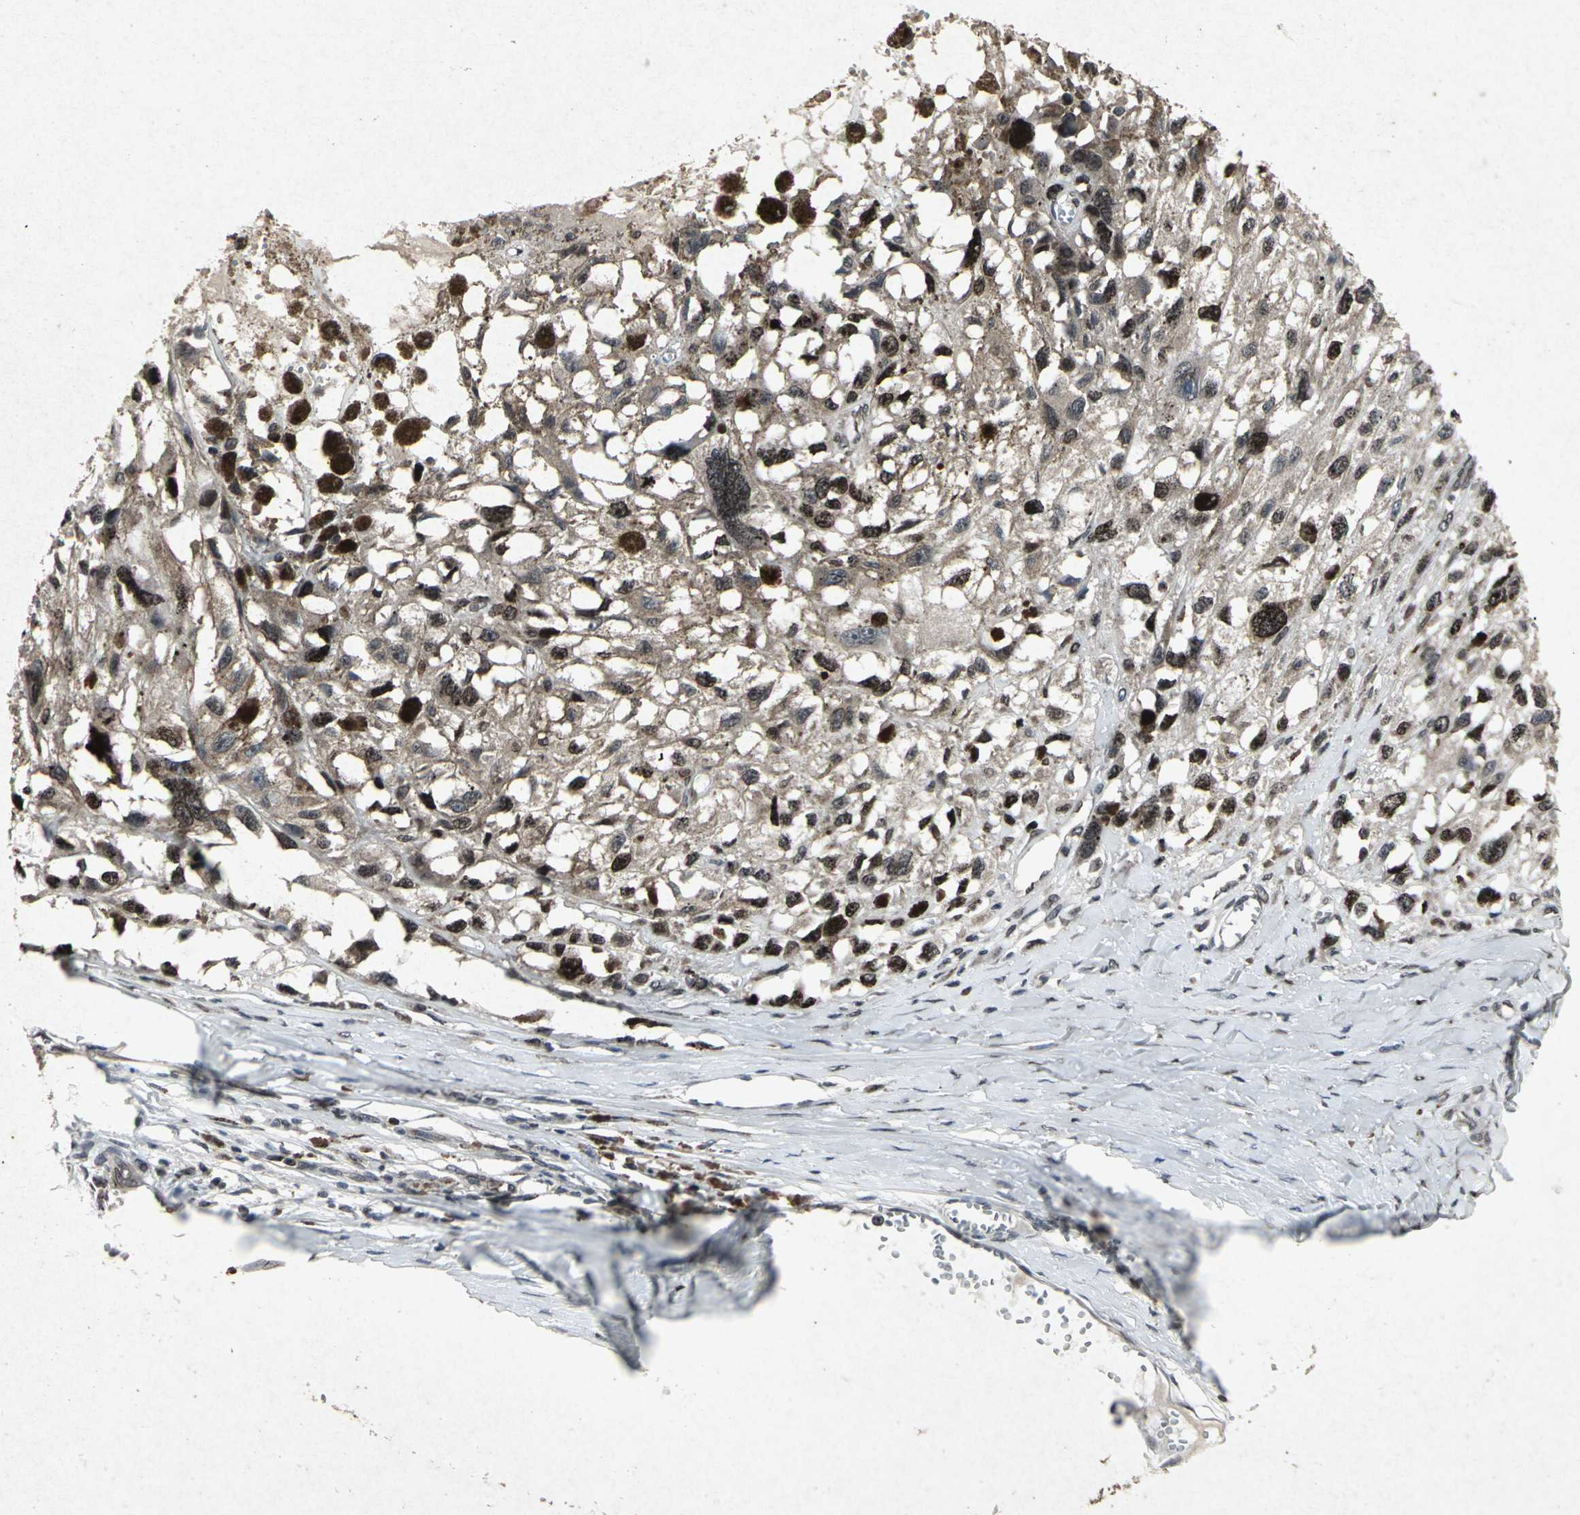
{"staining": {"intensity": "strong", "quantity": ">75%", "location": "nuclear"}, "tissue": "melanoma", "cell_type": "Tumor cells", "image_type": "cancer", "snomed": [{"axis": "morphology", "description": "Malignant melanoma, Metastatic site"}, {"axis": "topography", "description": "Lymph node"}], "caption": "This is an image of immunohistochemistry (IHC) staining of melanoma, which shows strong expression in the nuclear of tumor cells.", "gene": "SH2B3", "patient": {"sex": "male", "age": 59}}